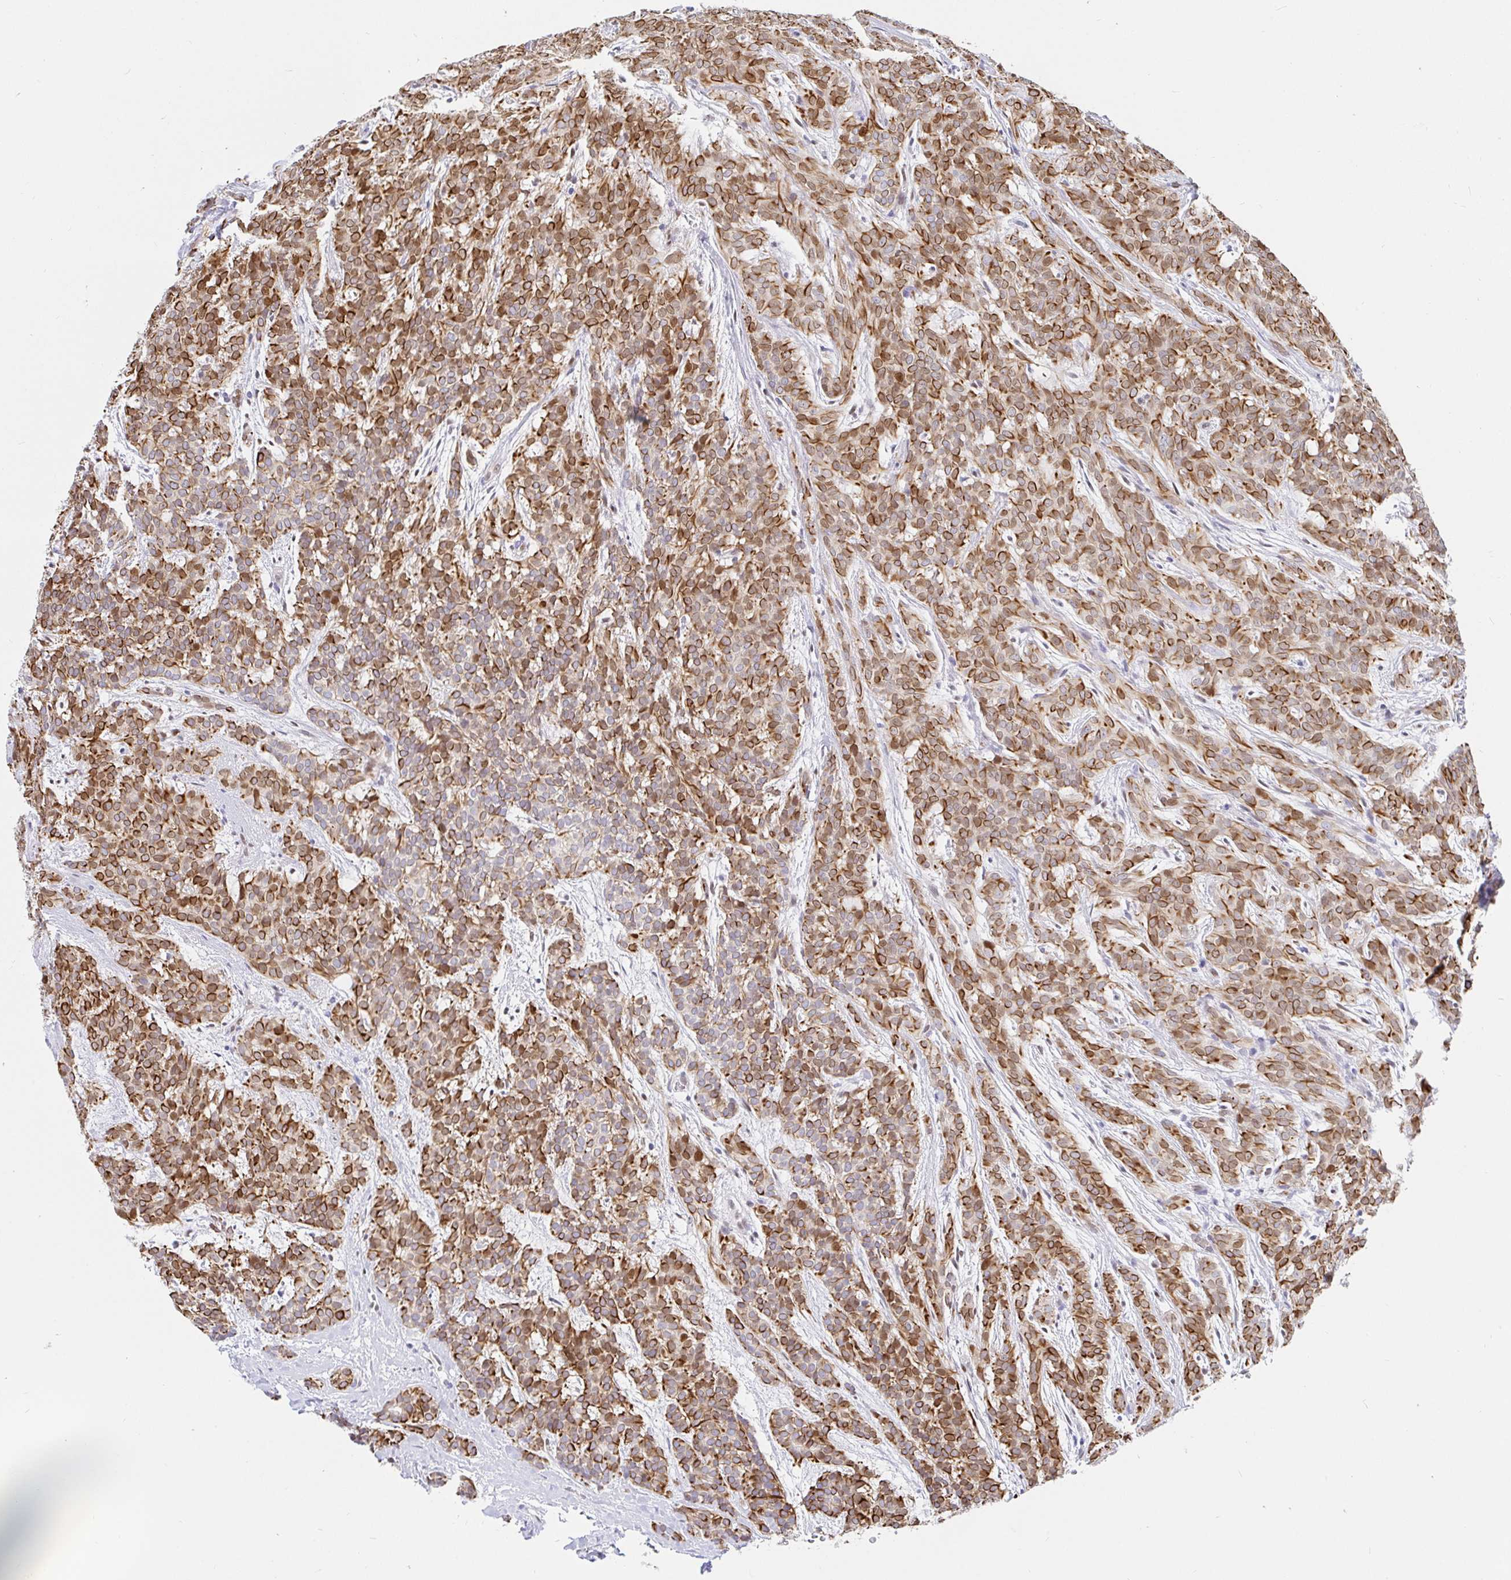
{"staining": {"intensity": "moderate", "quantity": ">75%", "location": "cytoplasmic/membranous"}, "tissue": "head and neck cancer", "cell_type": "Tumor cells", "image_type": "cancer", "snomed": [{"axis": "morphology", "description": "Normal tissue, NOS"}, {"axis": "morphology", "description": "Adenocarcinoma, NOS"}, {"axis": "topography", "description": "Oral tissue"}, {"axis": "topography", "description": "Head-Neck"}], "caption": "Tumor cells reveal moderate cytoplasmic/membranous expression in about >75% of cells in head and neck adenocarcinoma. (brown staining indicates protein expression, while blue staining denotes nuclei).", "gene": "HINFP", "patient": {"sex": "female", "age": 57}}